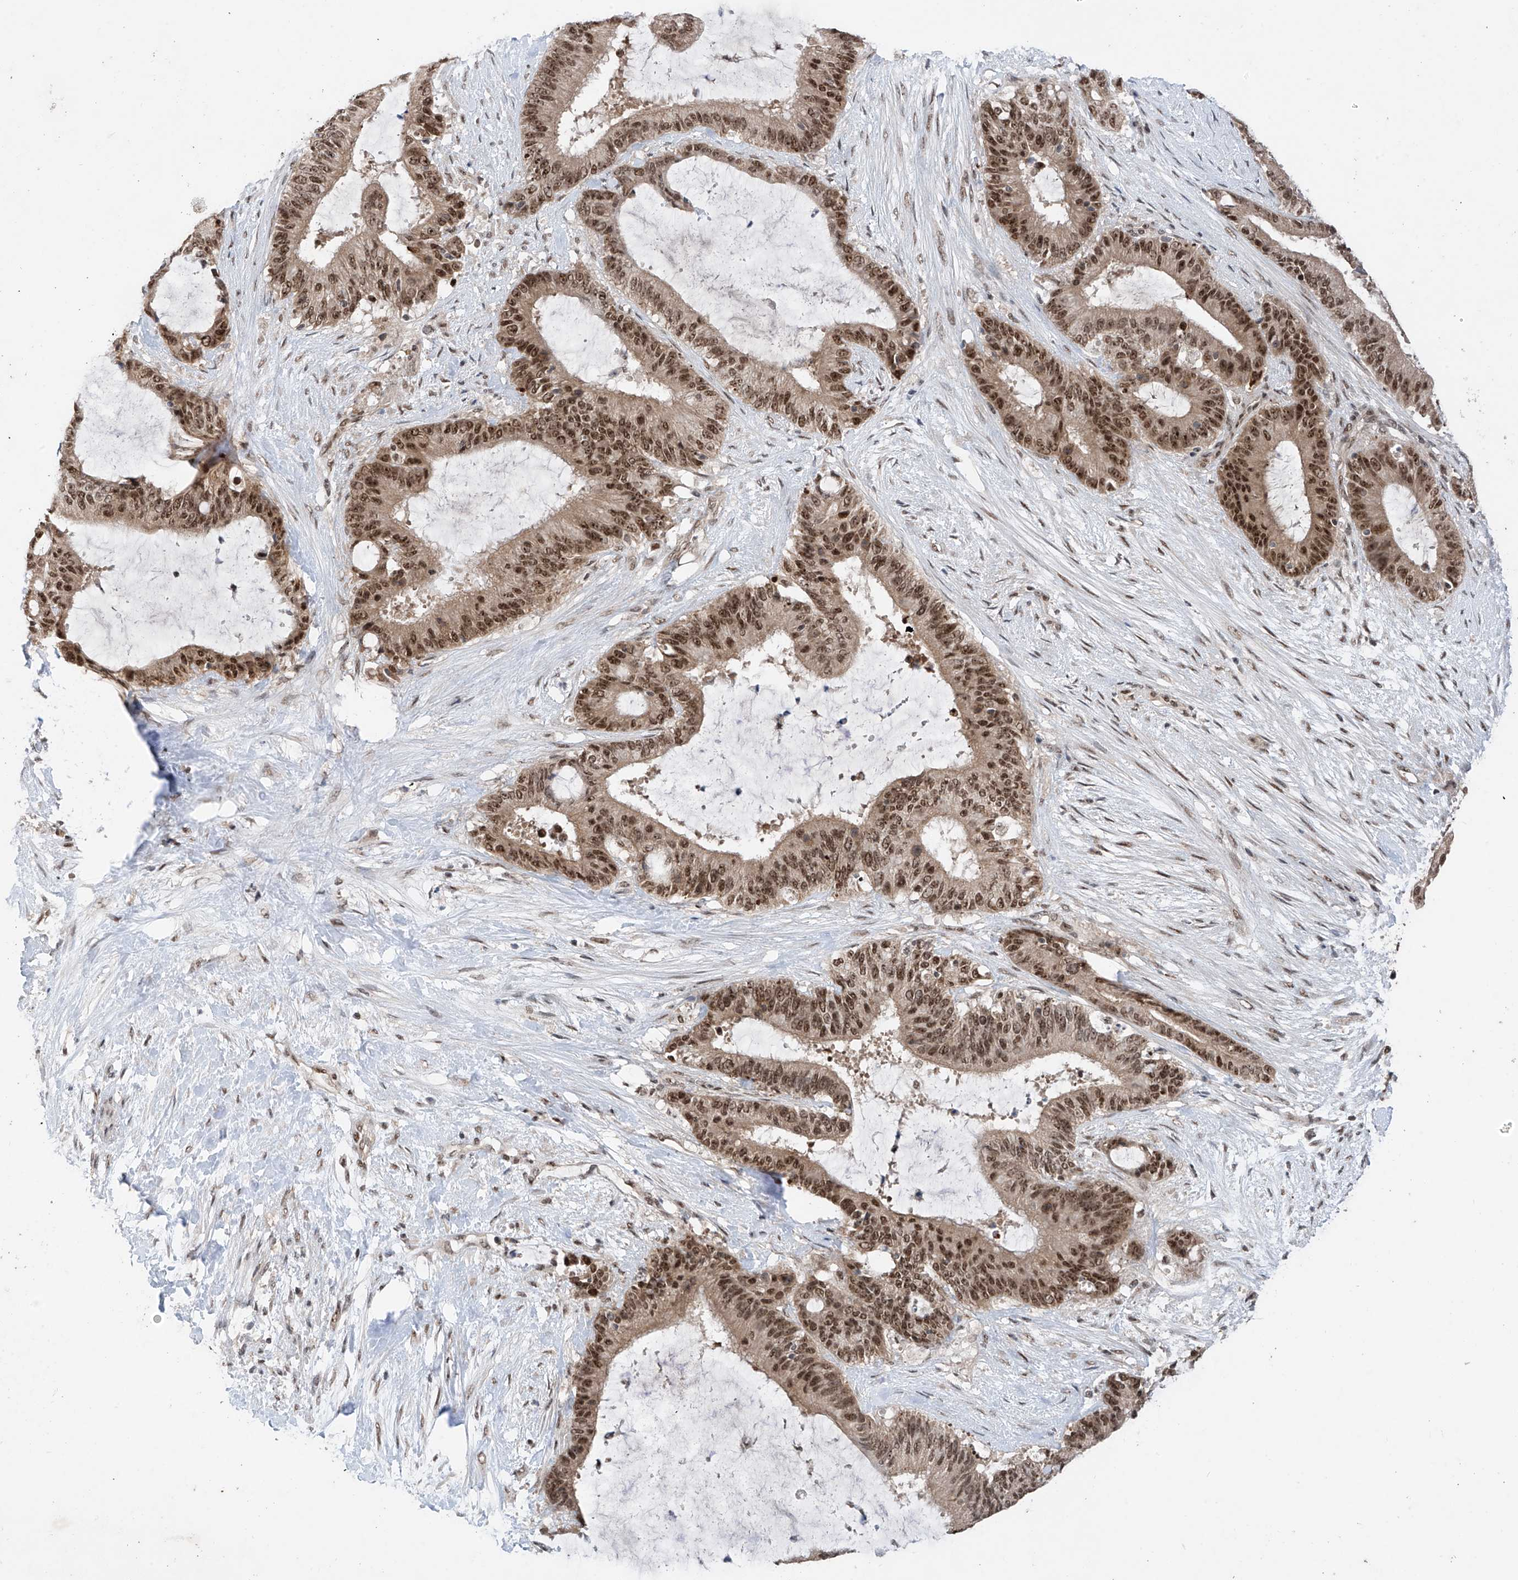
{"staining": {"intensity": "moderate", "quantity": ">75%", "location": "nuclear"}, "tissue": "liver cancer", "cell_type": "Tumor cells", "image_type": "cancer", "snomed": [{"axis": "morphology", "description": "Normal tissue, NOS"}, {"axis": "morphology", "description": "Cholangiocarcinoma"}, {"axis": "topography", "description": "Liver"}, {"axis": "topography", "description": "Peripheral nerve tissue"}], "caption": "Immunohistochemical staining of liver cancer displays moderate nuclear protein positivity in approximately >75% of tumor cells.", "gene": "RPAIN", "patient": {"sex": "female", "age": 73}}